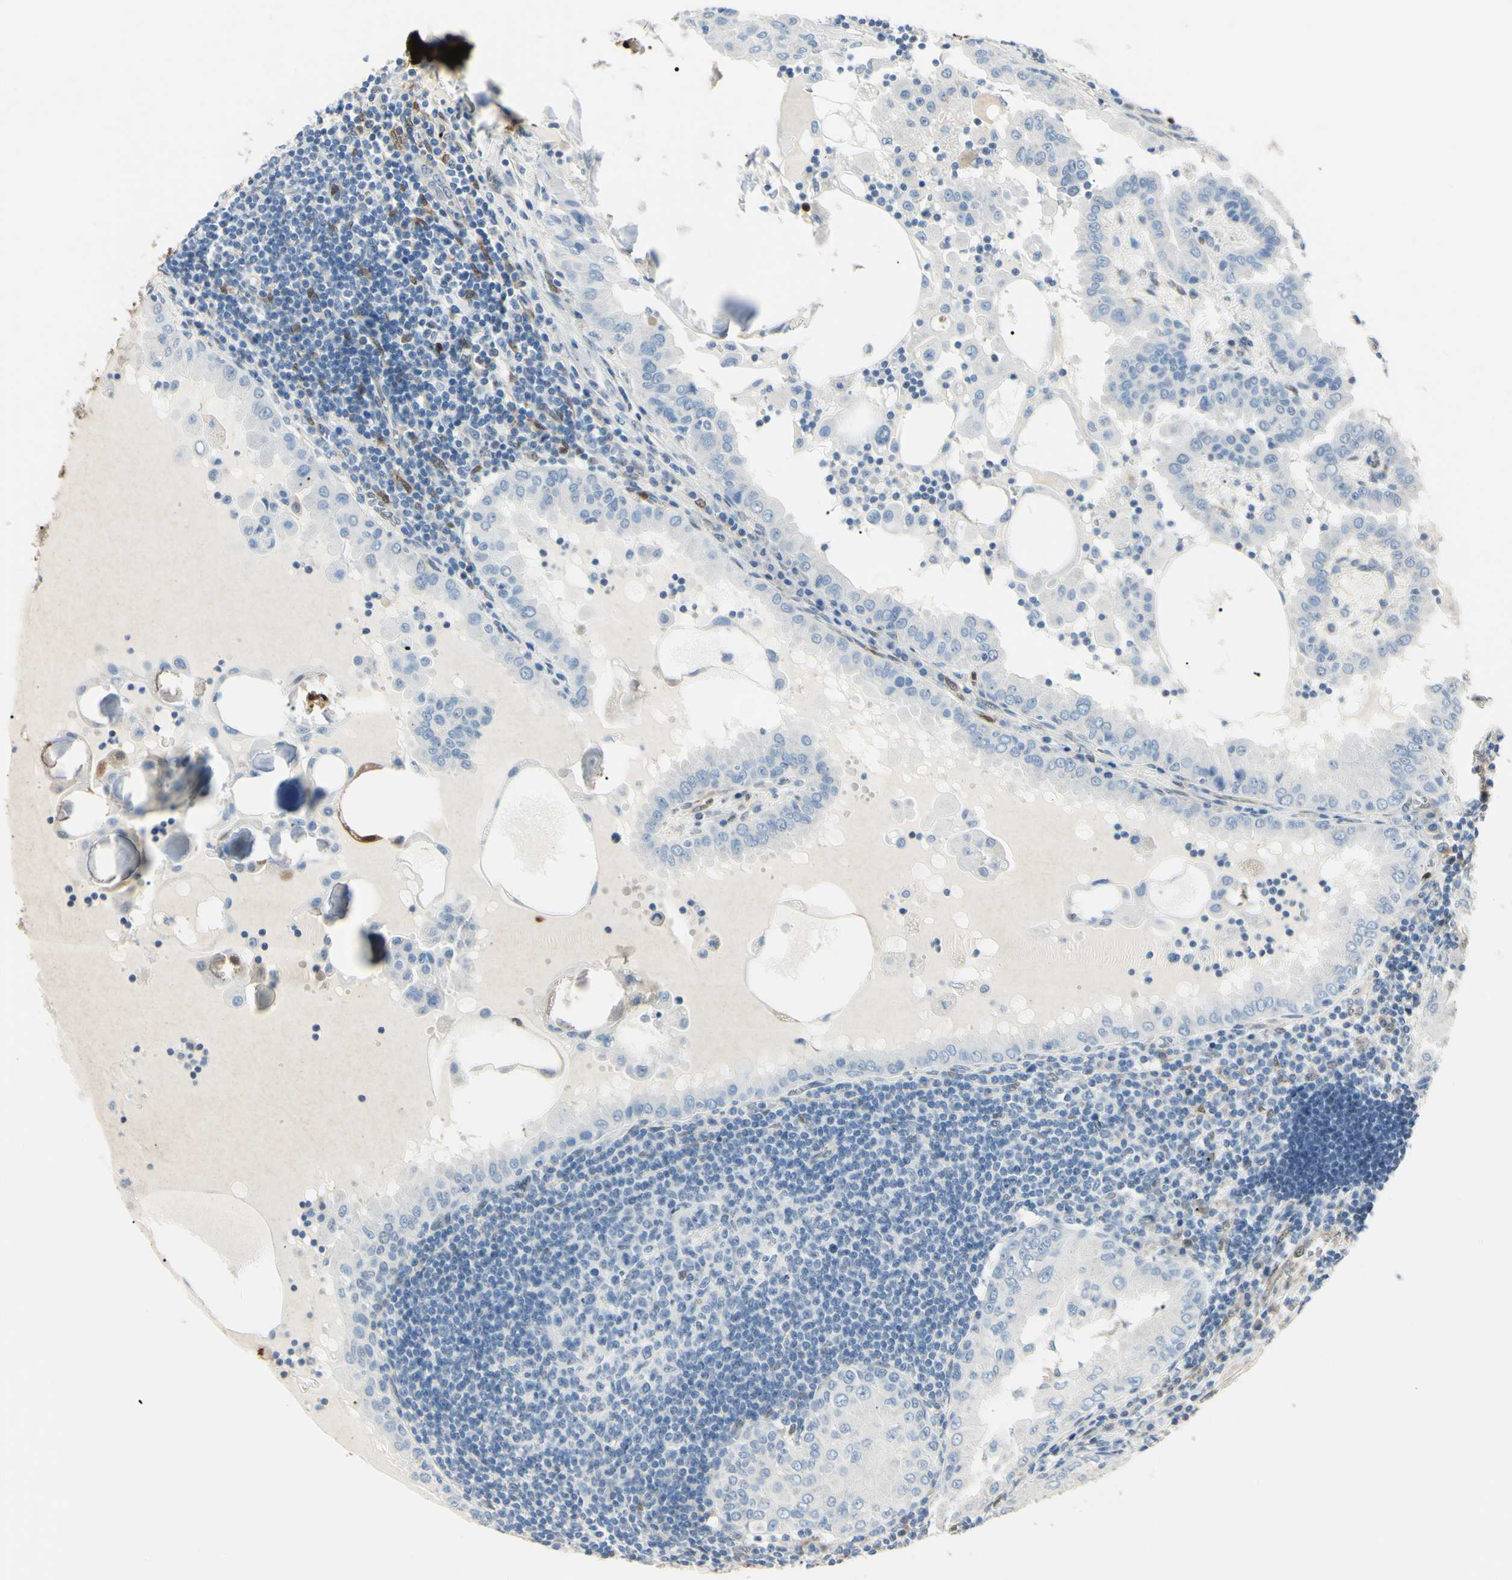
{"staining": {"intensity": "negative", "quantity": "none", "location": "none"}, "tissue": "thyroid cancer", "cell_type": "Tumor cells", "image_type": "cancer", "snomed": [{"axis": "morphology", "description": "Papillary adenocarcinoma, NOS"}, {"axis": "topography", "description": "Thyroid gland"}], "caption": "The IHC histopathology image has no significant positivity in tumor cells of thyroid cancer tissue.", "gene": "AKR1C3", "patient": {"sex": "male", "age": 33}}